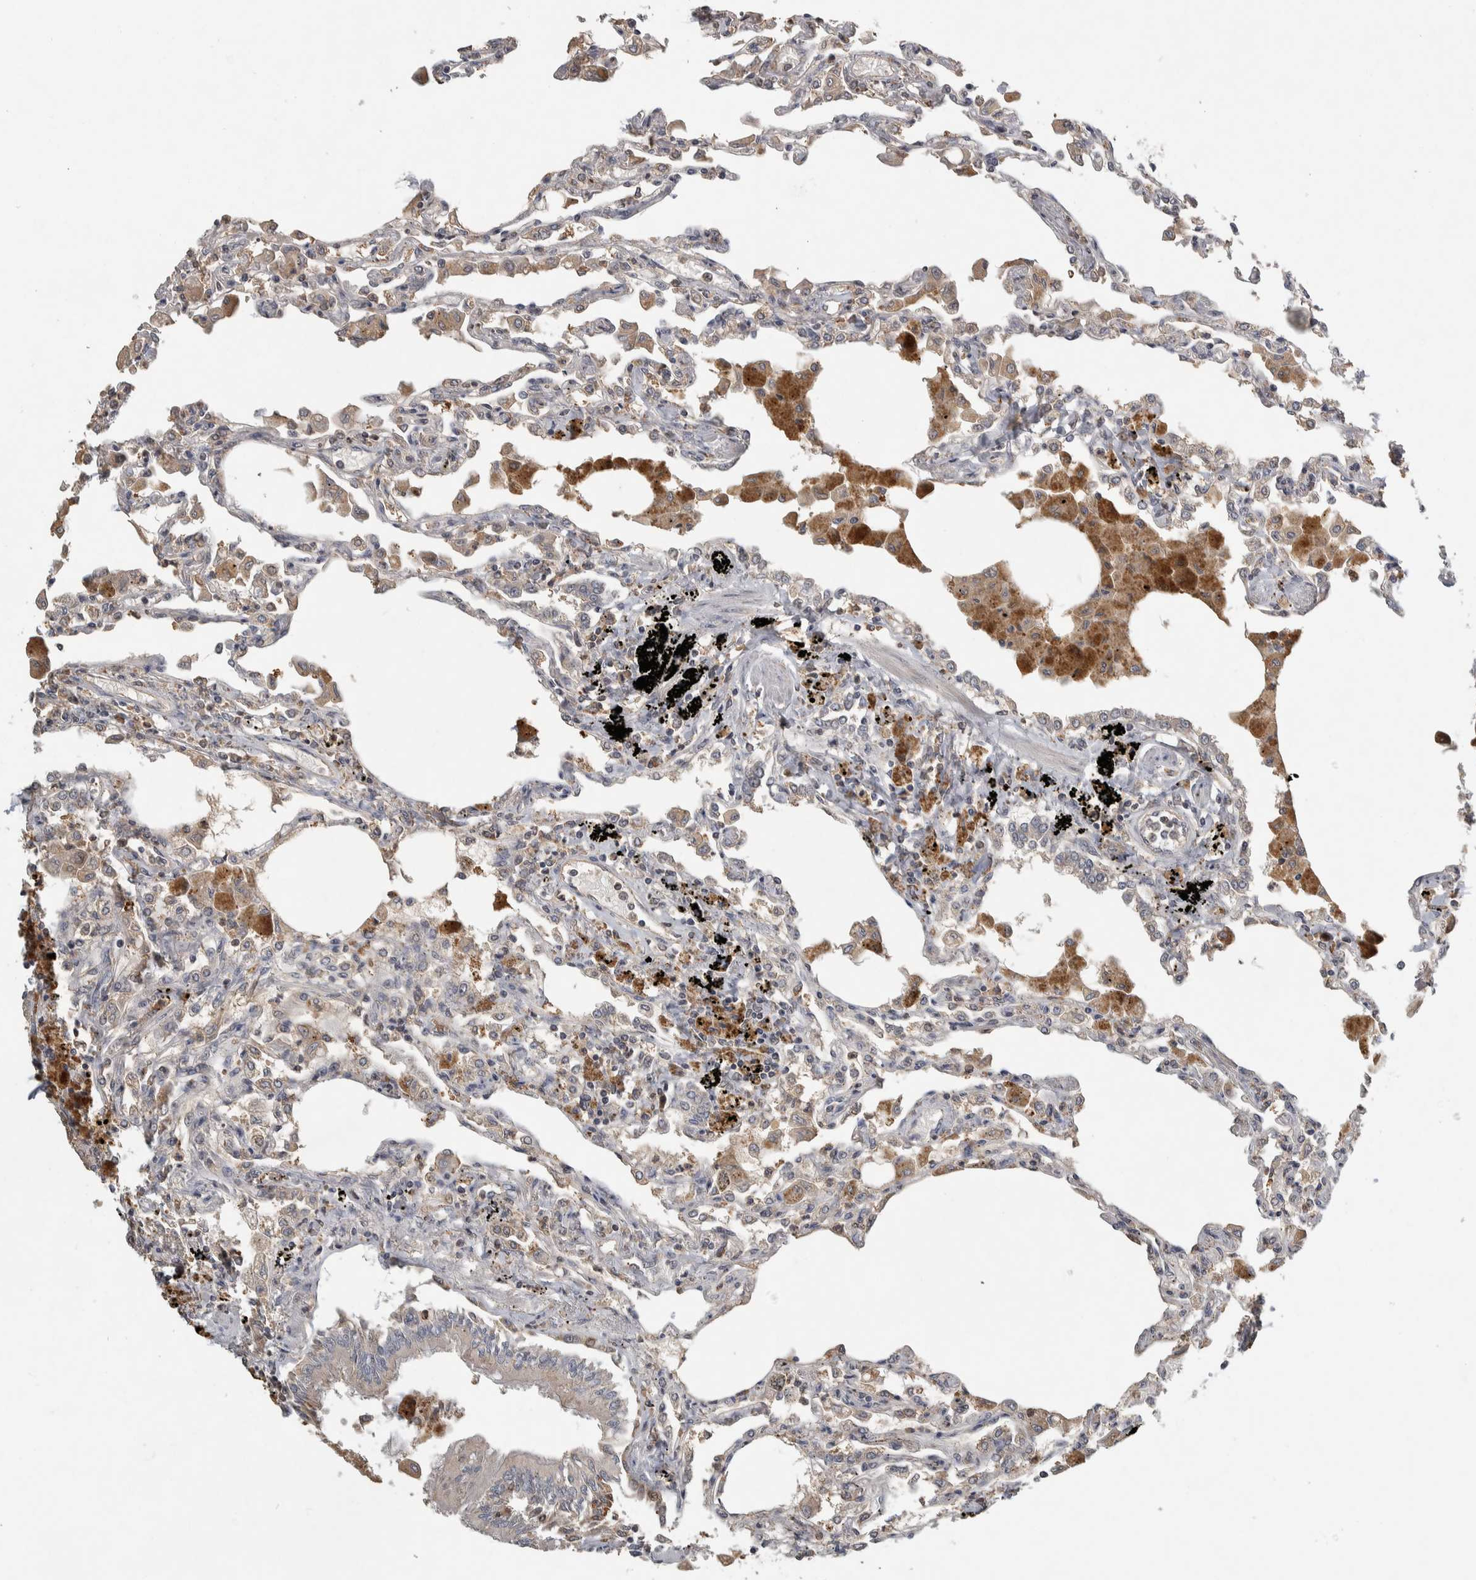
{"staining": {"intensity": "weak", "quantity": "<25%", "location": "cytoplasmic/membranous"}, "tissue": "lung", "cell_type": "Alveolar cells", "image_type": "normal", "snomed": [{"axis": "morphology", "description": "Normal tissue, NOS"}, {"axis": "topography", "description": "Bronchus"}, {"axis": "topography", "description": "Lung"}], "caption": "This image is of benign lung stained with immunohistochemistry (IHC) to label a protein in brown with the nuclei are counter-stained blue. There is no staining in alveolar cells.", "gene": "EIF3H", "patient": {"sex": "female", "age": 49}}